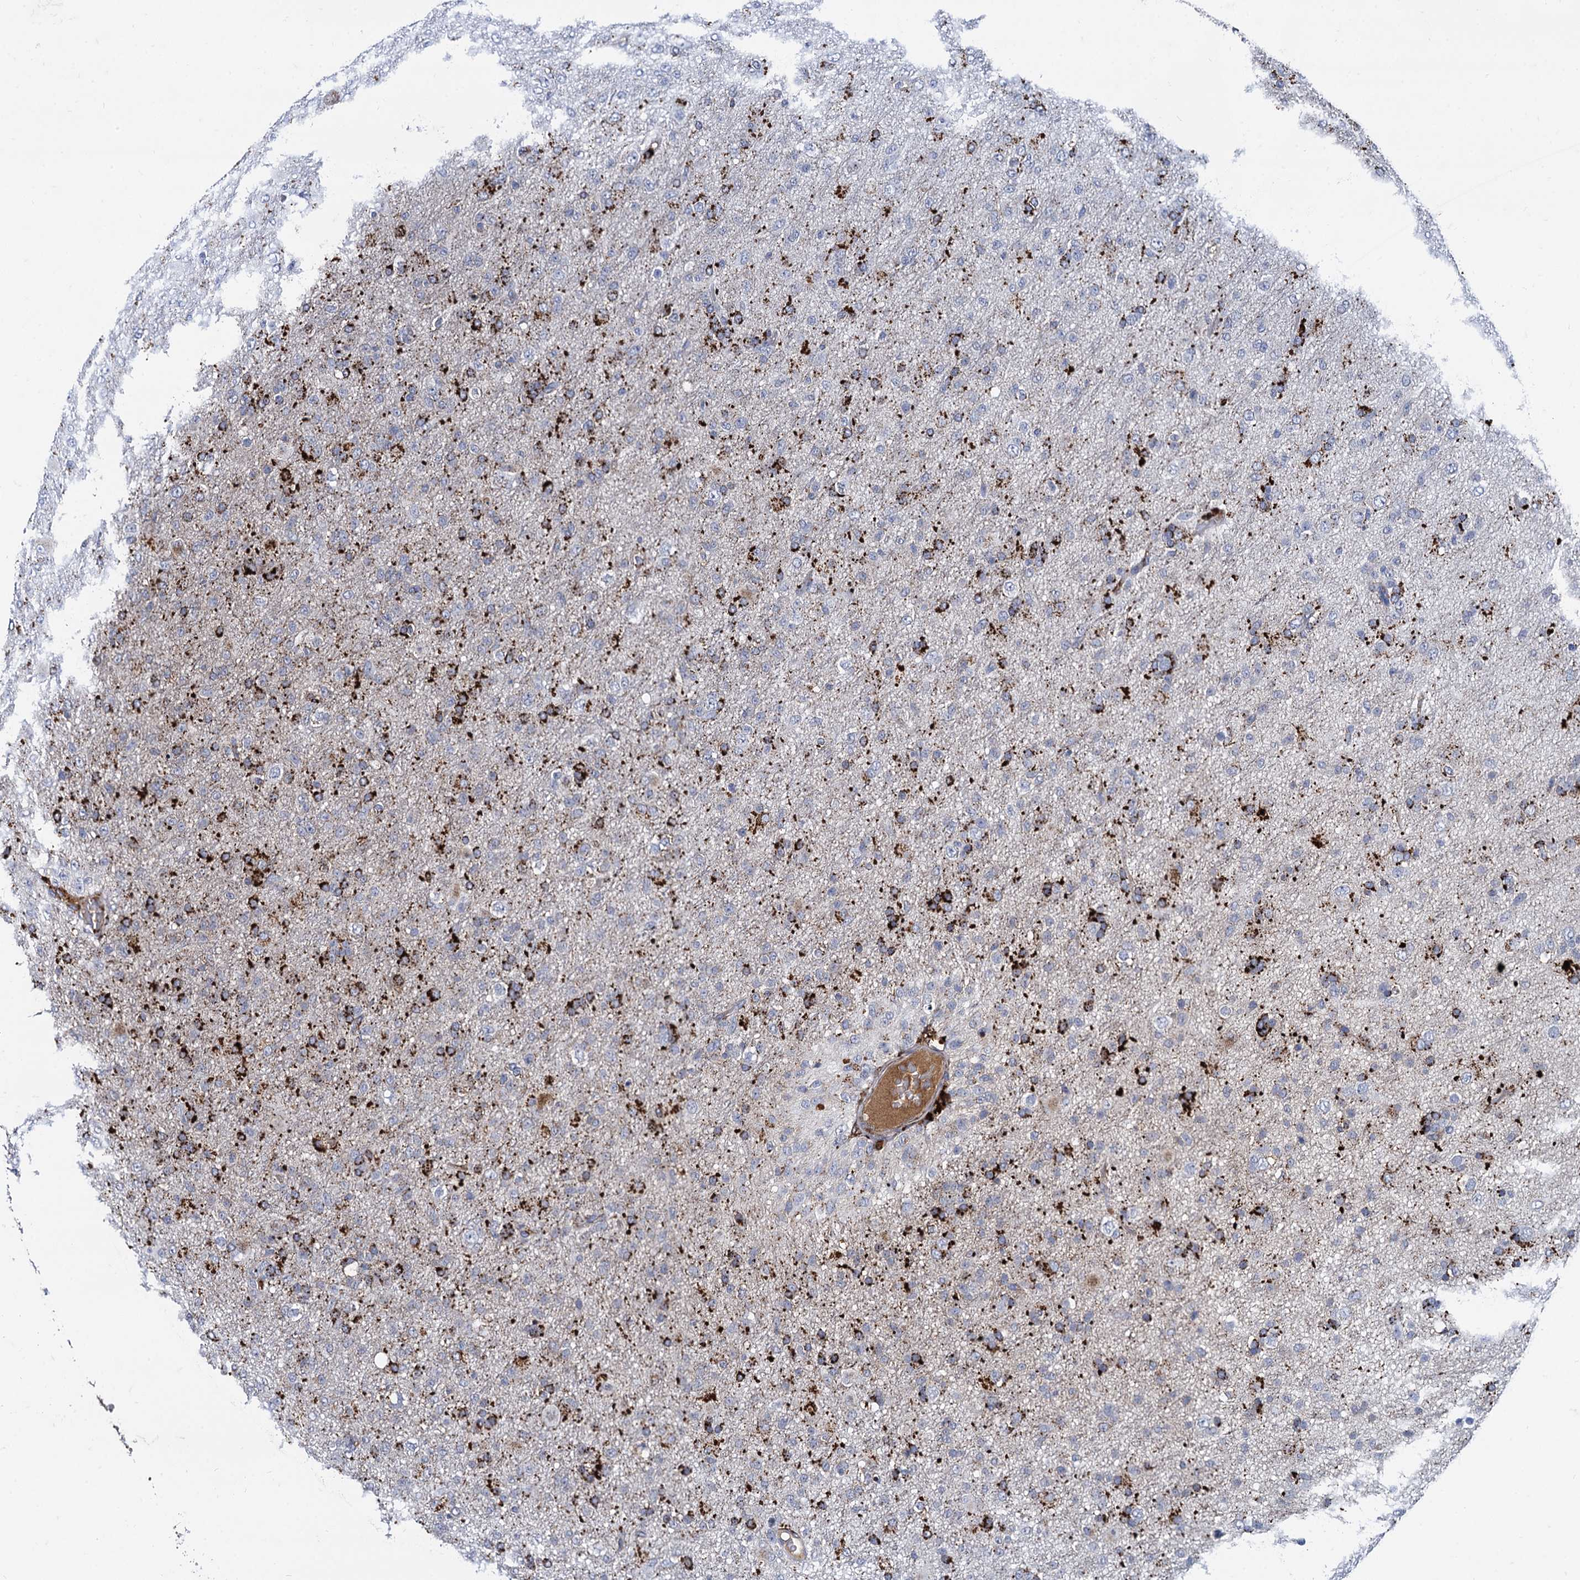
{"staining": {"intensity": "strong", "quantity": "<25%", "location": "cytoplasmic/membranous"}, "tissue": "glioma", "cell_type": "Tumor cells", "image_type": "cancer", "snomed": [{"axis": "morphology", "description": "Glioma, malignant, Low grade"}, {"axis": "topography", "description": "Brain"}], "caption": "The micrograph displays immunohistochemical staining of malignant glioma (low-grade). There is strong cytoplasmic/membranous staining is present in about <25% of tumor cells. (DAB (3,3'-diaminobenzidine) IHC, brown staining for protein, blue staining for nuclei).", "gene": "APOD", "patient": {"sex": "male", "age": 65}}